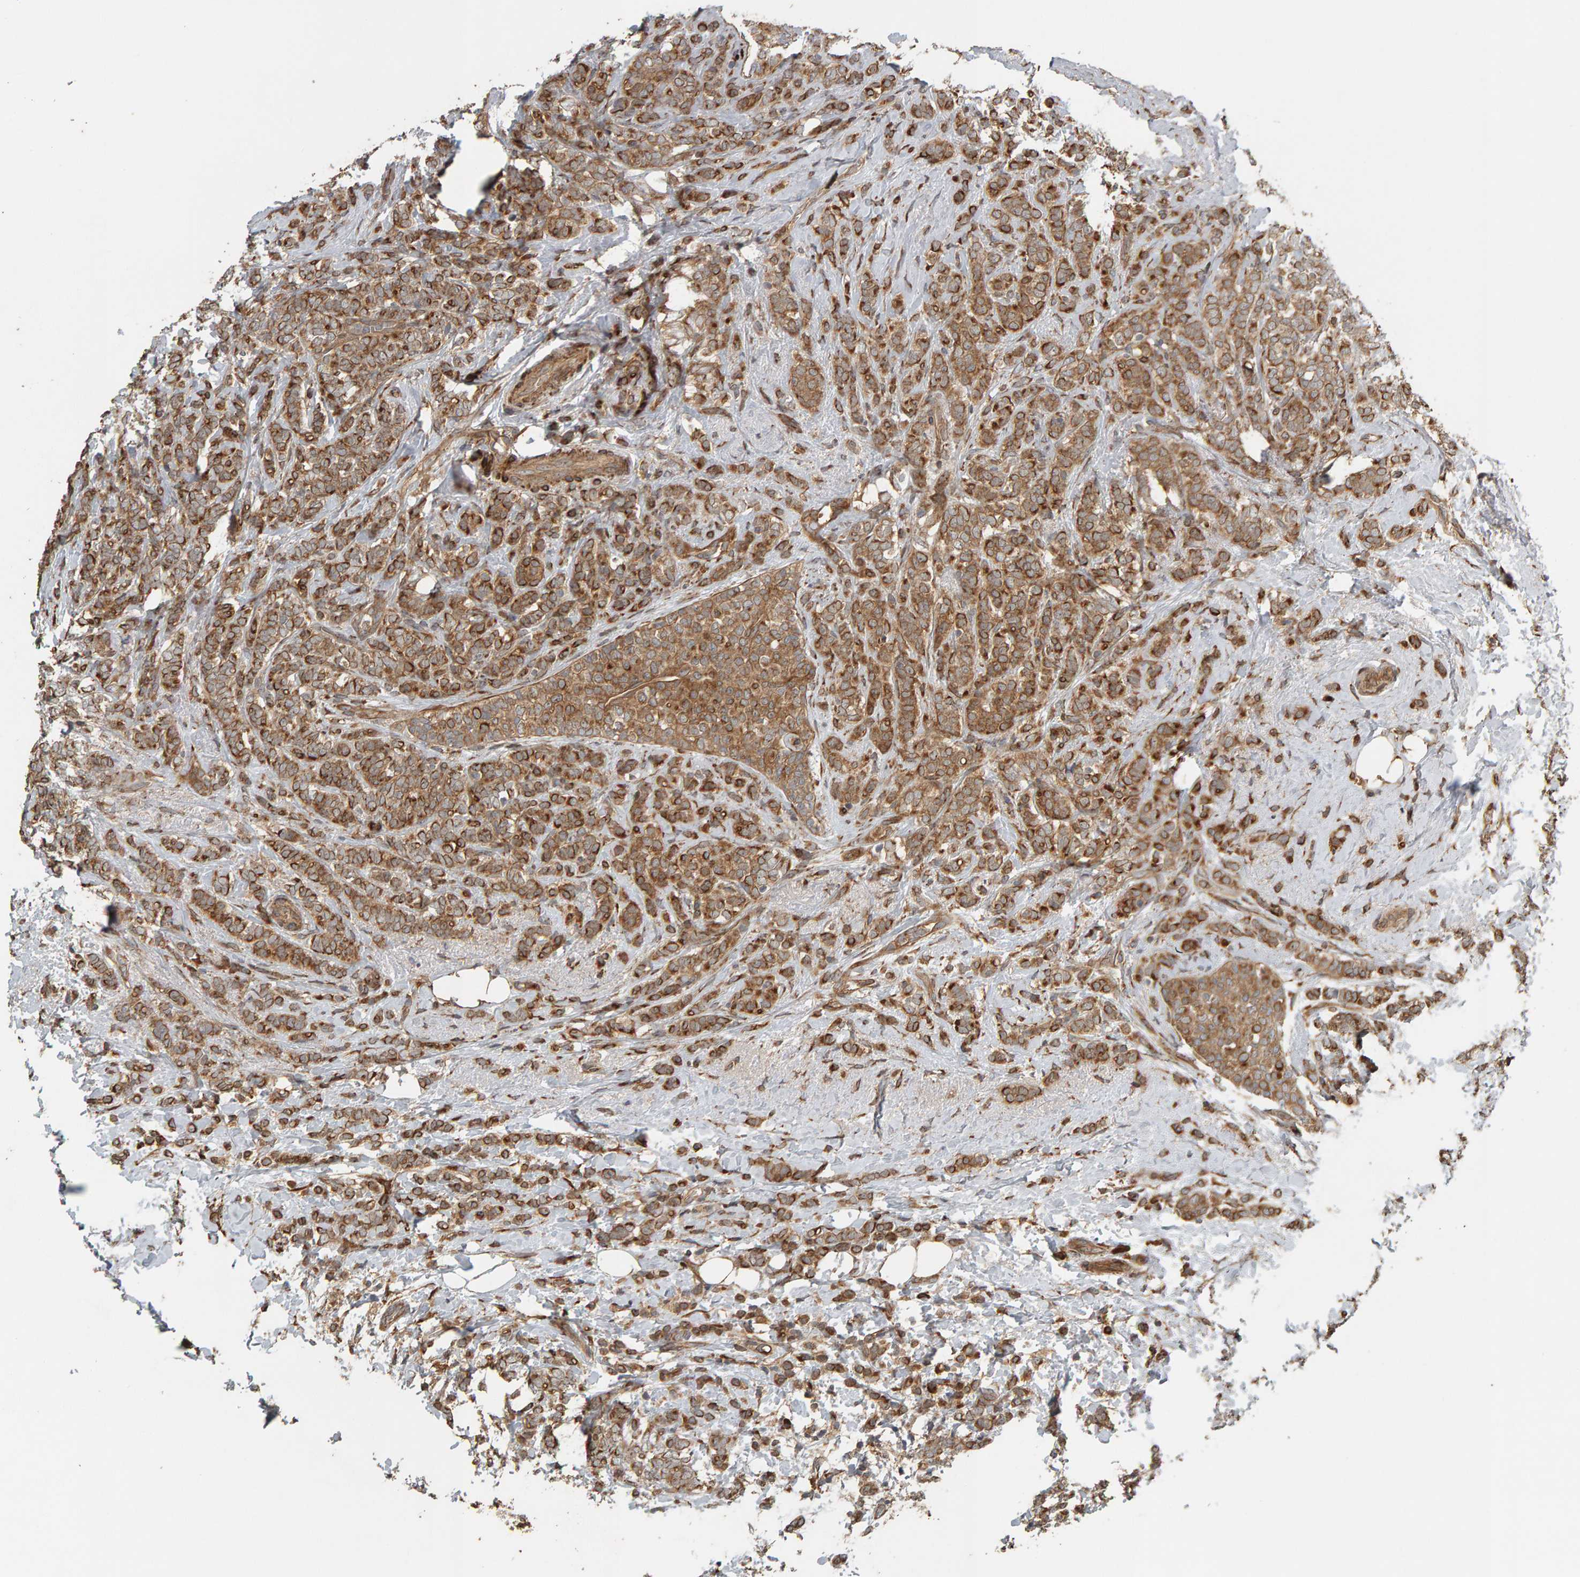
{"staining": {"intensity": "moderate", "quantity": ">75%", "location": "cytoplasmic/membranous"}, "tissue": "breast cancer", "cell_type": "Tumor cells", "image_type": "cancer", "snomed": [{"axis": "morphology", "description": "Lobular carcinoma"}, {"axis": "topography", "description": "Breast"}], "caption": "The photomicrograph demonstrates staining of lobular carcinoma (breast), revealing moderate cytoplasmic/membranous protein expression (brown color) within tumor cells.", "gene": "ZFAND1", "patient": {"sex": "female", "age": 50}}